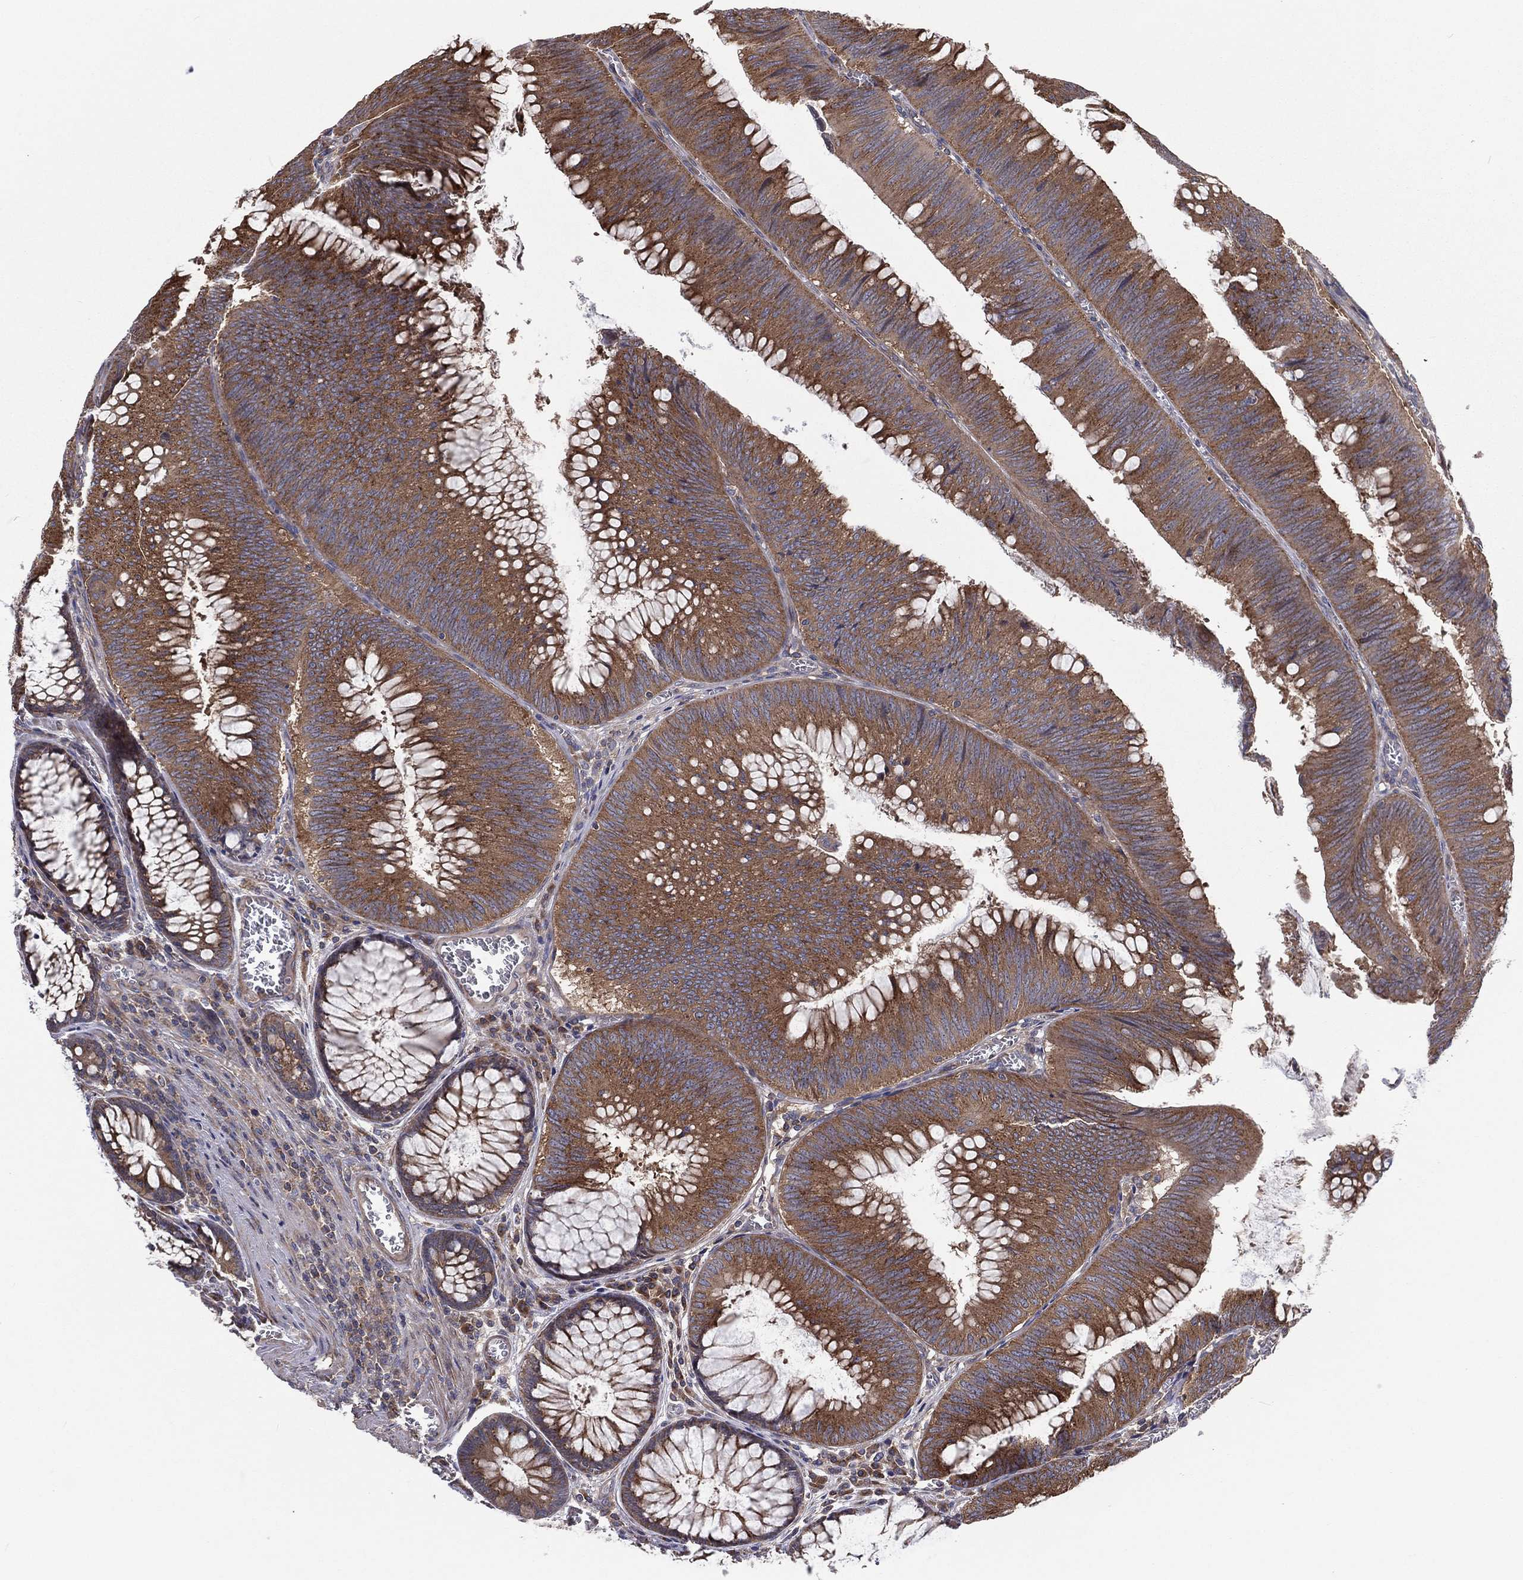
{"staining": {"intensity": "moderate", "quantity": ">75%", "location": "cytoplasmic/membranous"}, "tissue": "colorectal cancer", "cell_type": "Tumor cells", "image_type": "cancer", "snomed": [{"axis": "morphology", "description": "Adenocarcinoma, NOS"}, {"axis": "topography", "description": "Rectum"}], "caption": "Protein expression analysis of human colorectal adenocarcinoma reveals moderate cytoplasmic/membranous expression in approximately >75% of tumor cells.", "gene": "EIF2B5", "patient": {"sex": "female", "age": 72}}